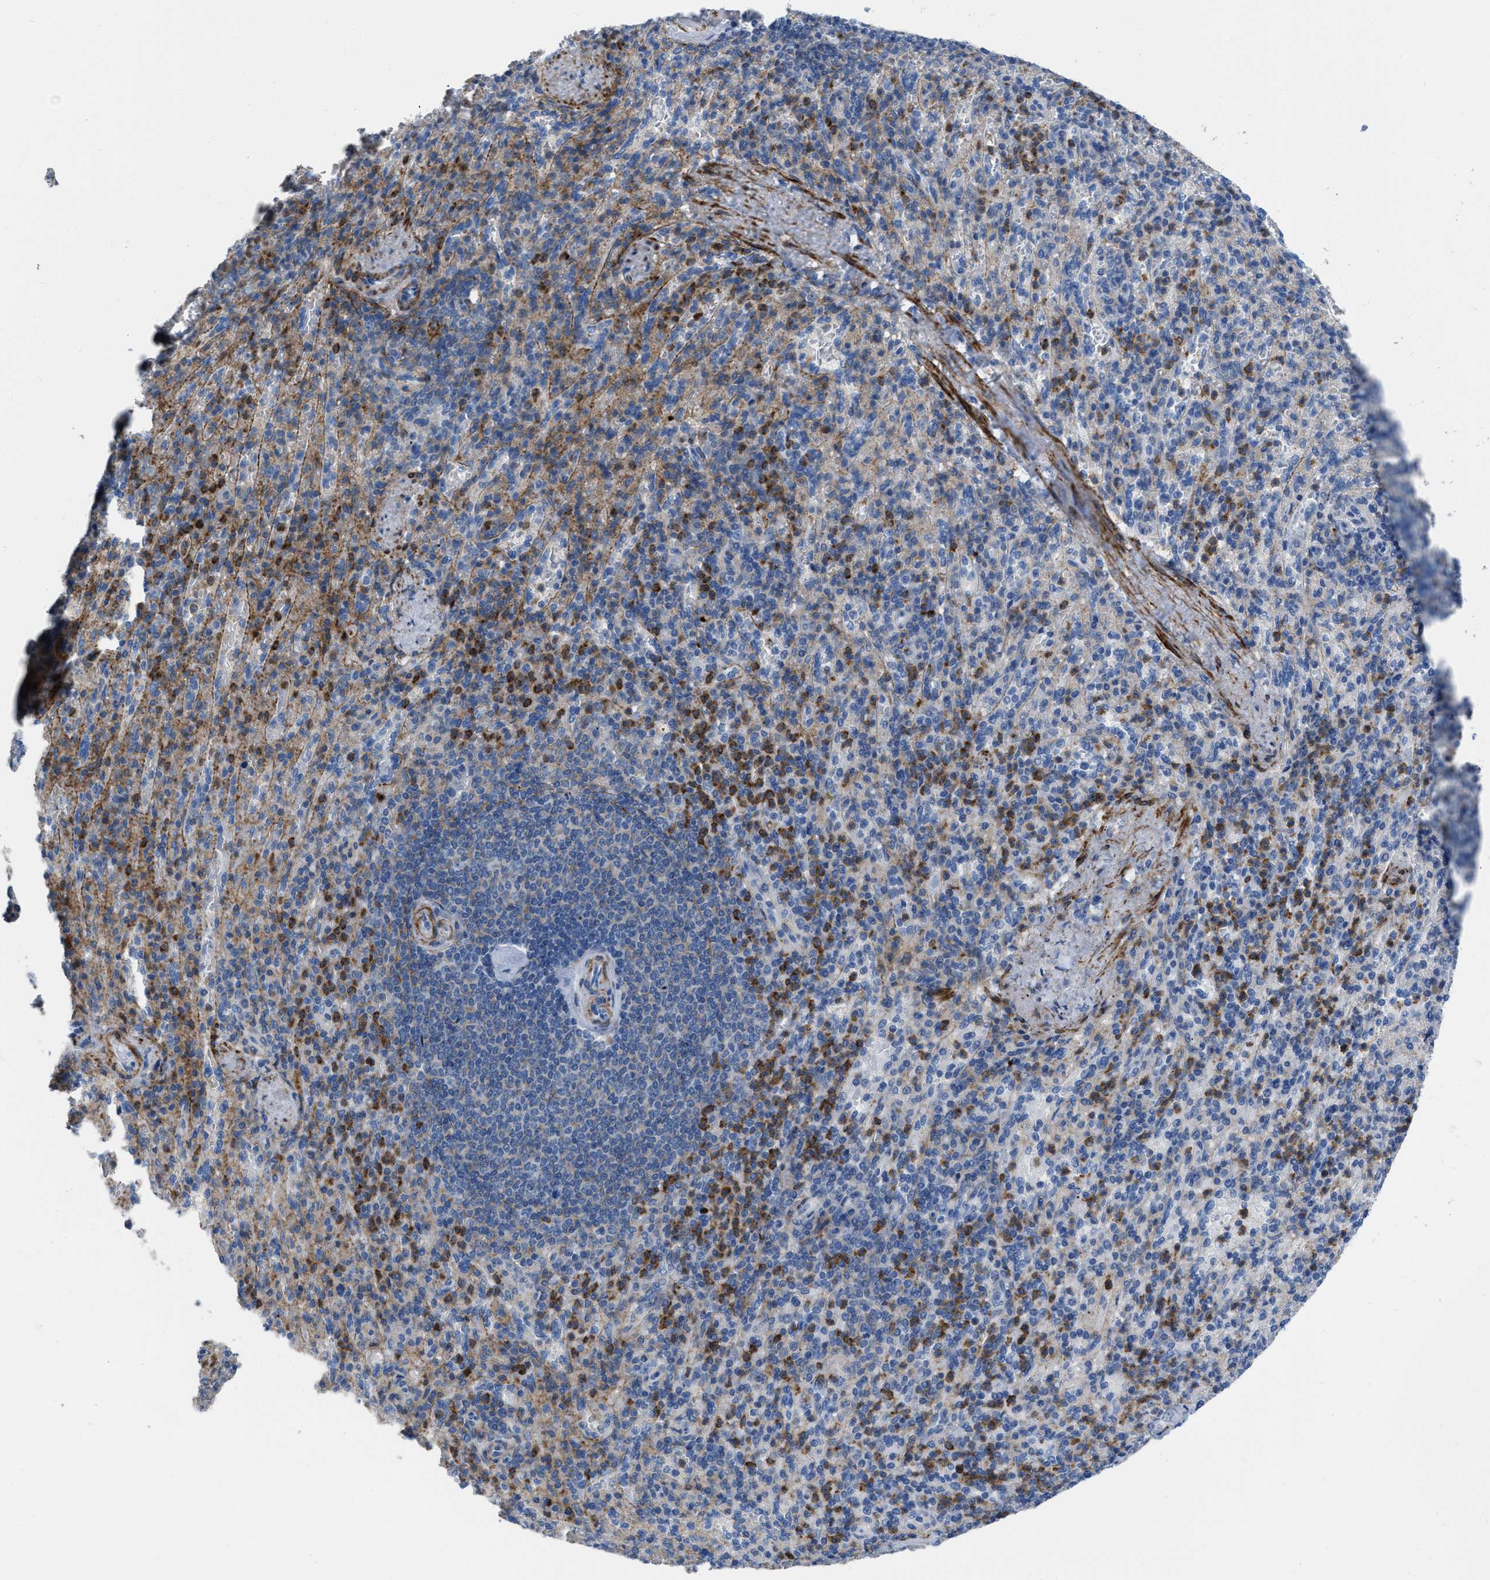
{"staining": {"intensity": "strong", "quantity": "25%-75%", "location": "cytoplasmic/membranous"}, "tissue": "spleen", "cell_type": "Cells in red pulp", "image_type": "normal", "snomed": [{"axis": "morphology", "description": "Normal tissue, NOS"}, {"axis": "topography", "description": "Spleen"}], "caption": "DAB immunohistochemical staining of normal human spleen shows strong cytoplasmic/membranous protein expression in about 25%-75% of cells in red pulp.", "gene": "PRMT2", "patient": {"sex": "female", "age": 74}}